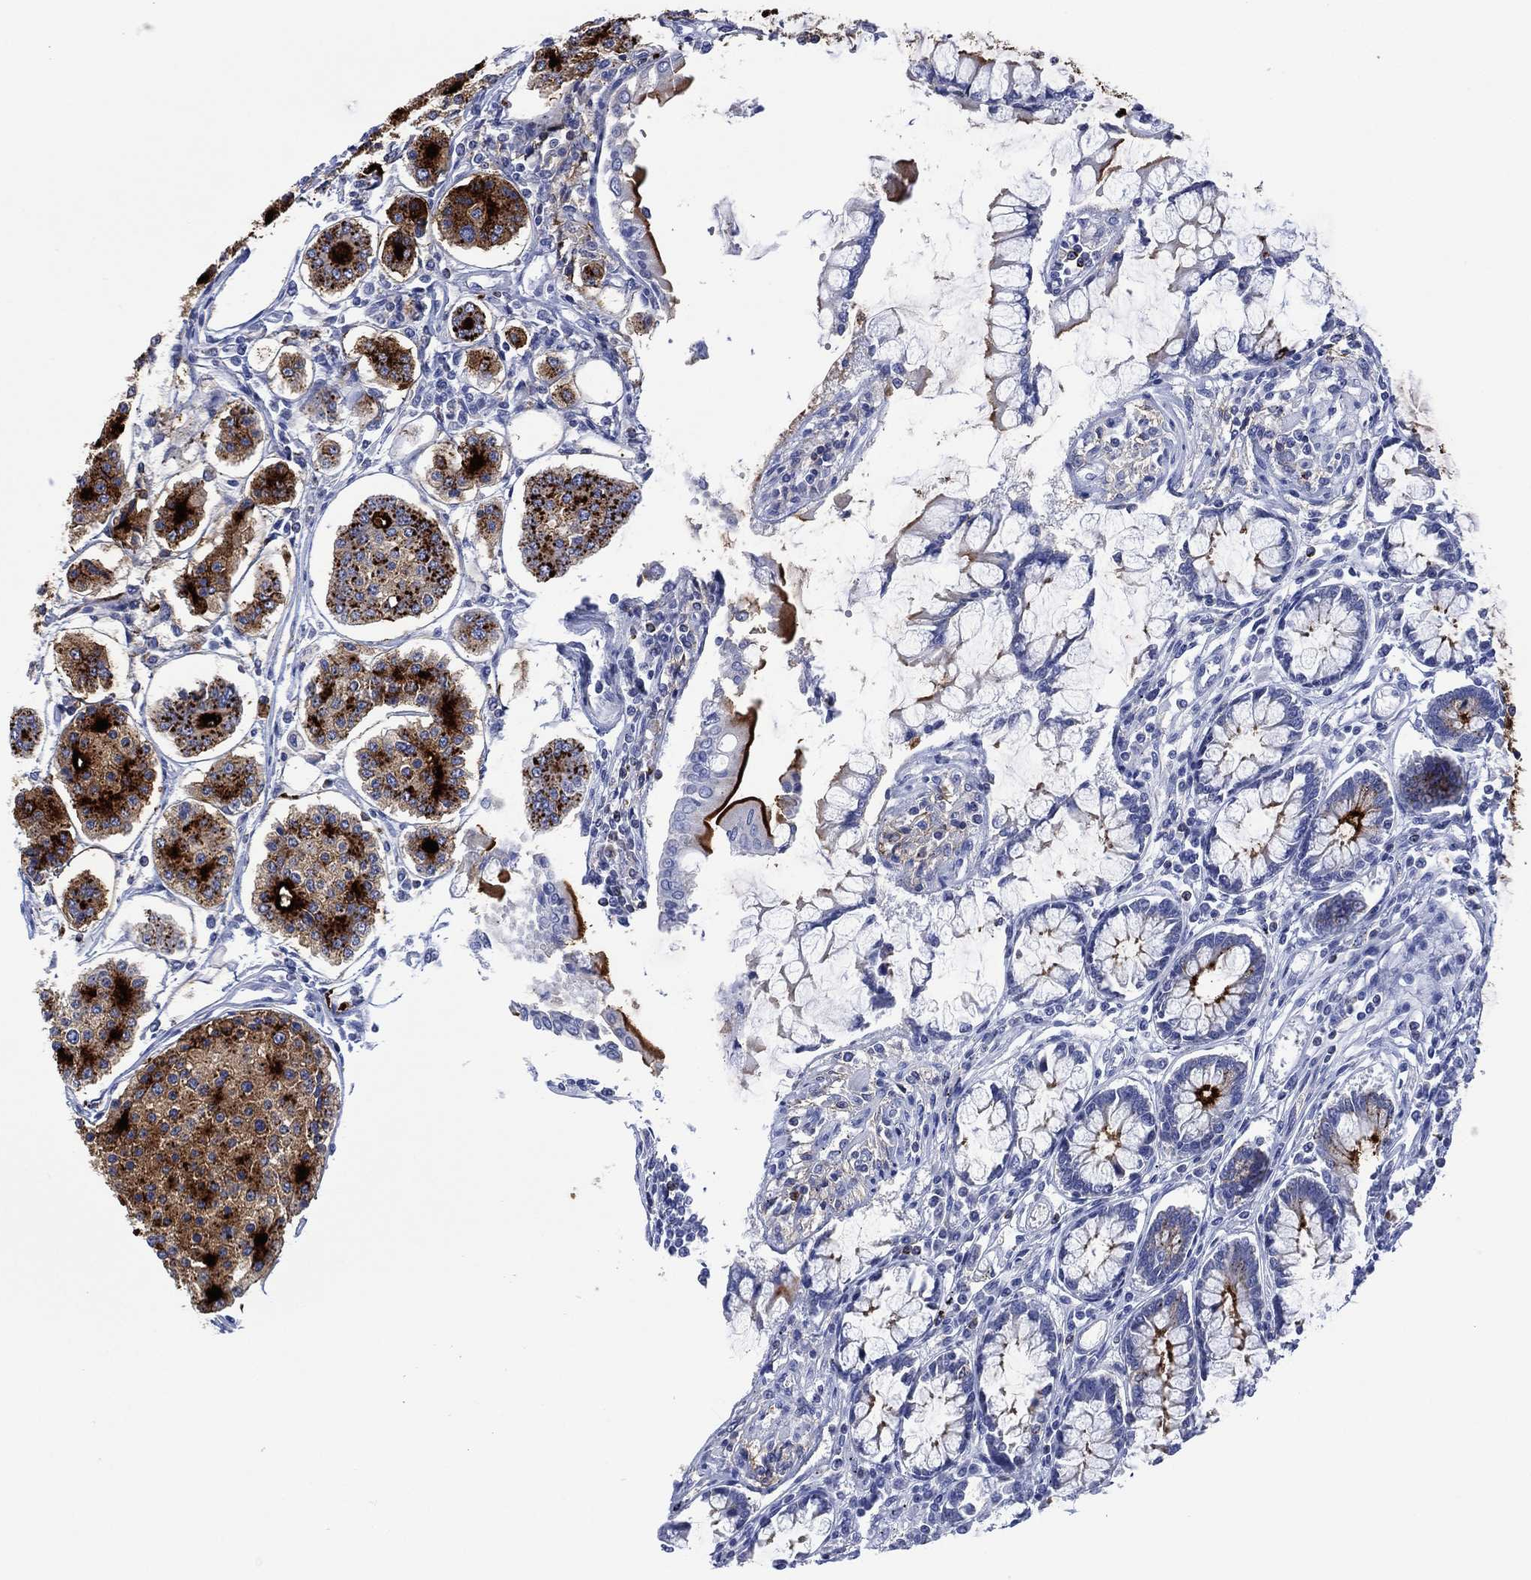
{"staining": {"intensity": "strong", "quantity": "<25%", "location": "cytoplasmic/membranous"}, "tissue": "carcinoid", "cell_type": "Tumor cells", "image_type": "cancer", "snomed": [{"axis": "morphology", "description": "Carcinoid, malignant, NOS"}, {"axis": "topography", "description": "Small intestine"}], "caption": "Immunohistochemical staining of human carcinoid demonstrates strong cytoplasmic/membranous protein expression in approximately <25% of tumor cells. (DAB IHC with brightfield microscopy, high magnification).", "gene": "DPP4", "patient": {"sex": "female", "age": 65}}